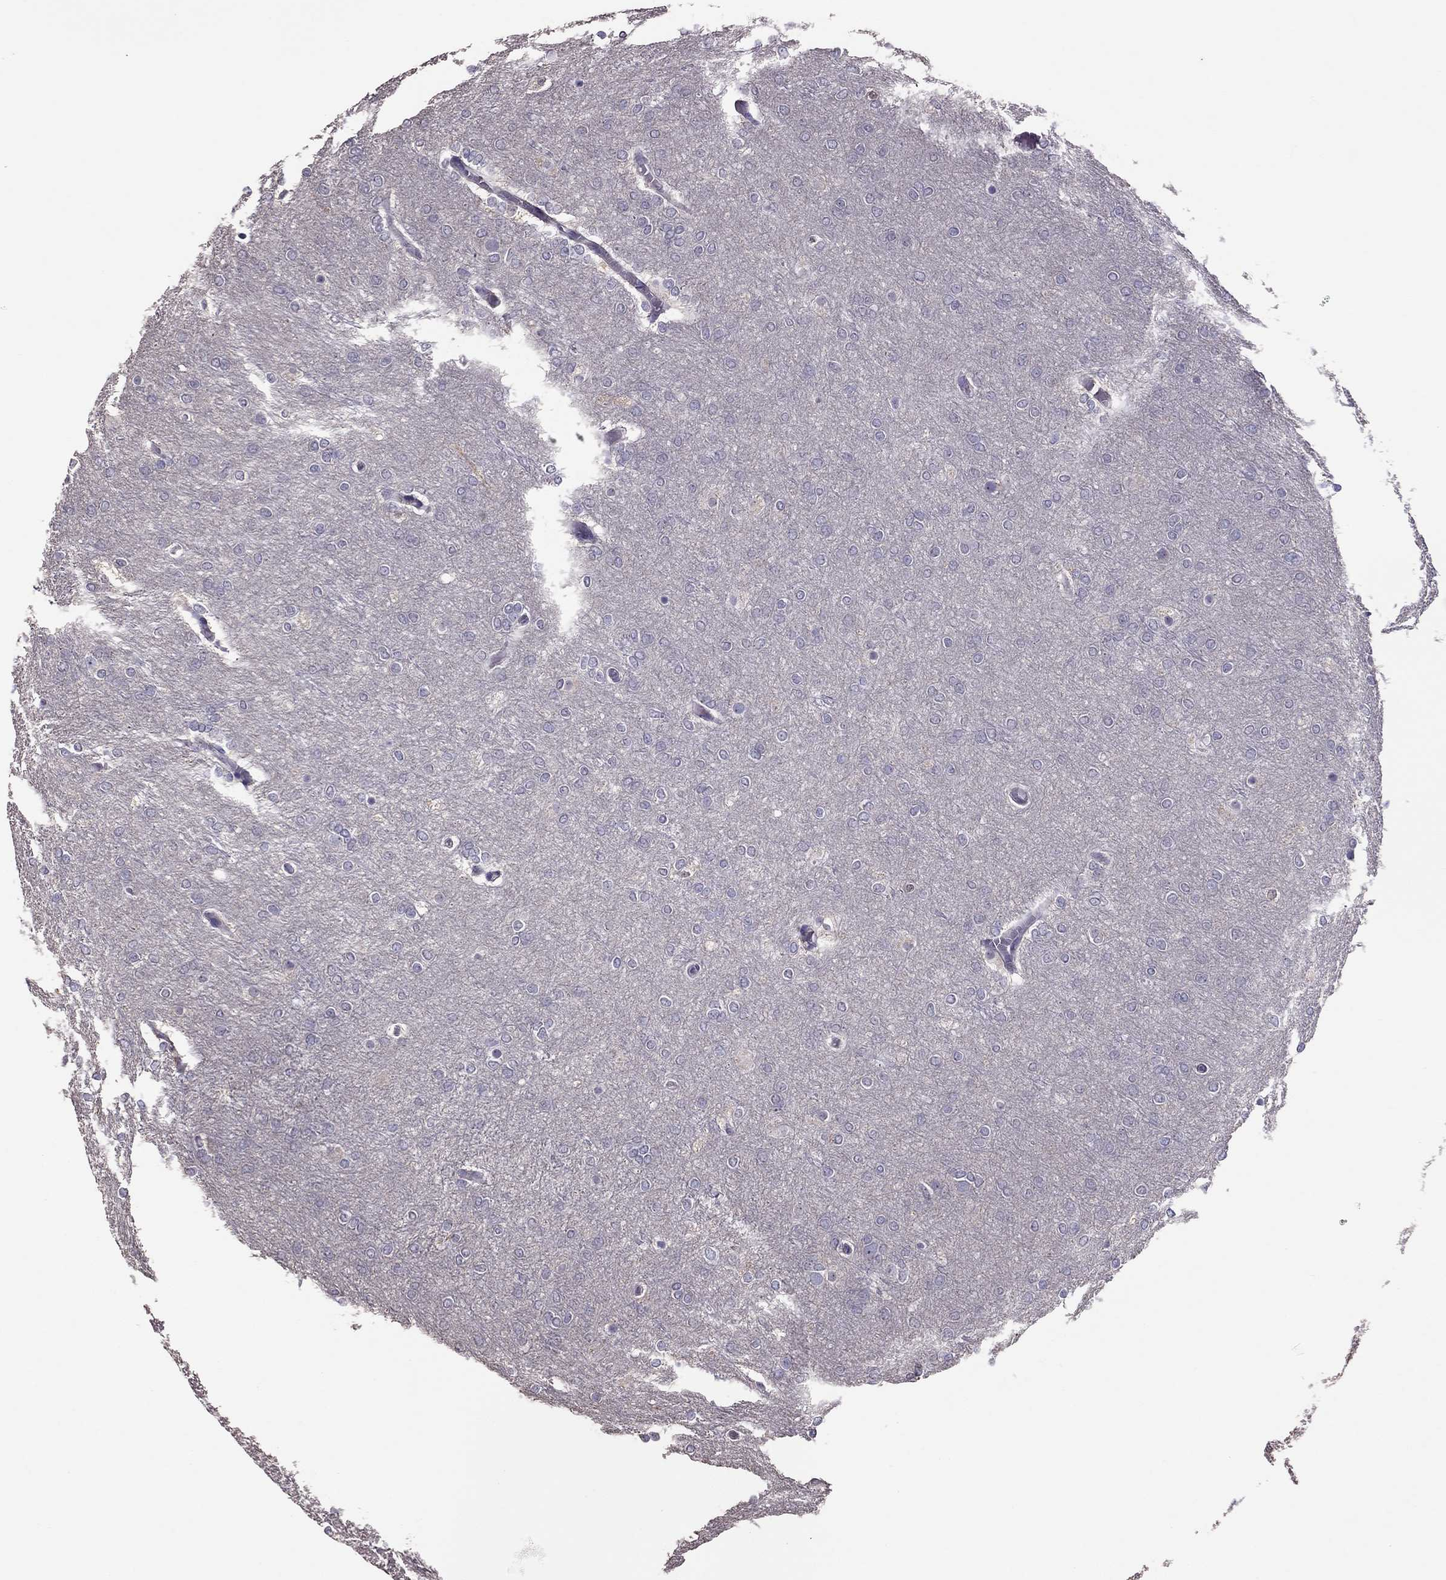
{"staining": {"intensity": "negative", "quantity": "none", "location": "none"}, "tissue": "glioma", "cell_type": "Tumor cells", "image_type": "cancer", "snomed": [{"axis": "morphology", "description": "Glioma, malignant, High grade"}, {"axis": "topography", "description": "Brain"}], "caption": "DAB immunohistochemical staining of glioma shows no significant positivity in tumor cells.", "gene": "LRRC46", "patient": {"sex": "female", "age": 61}}